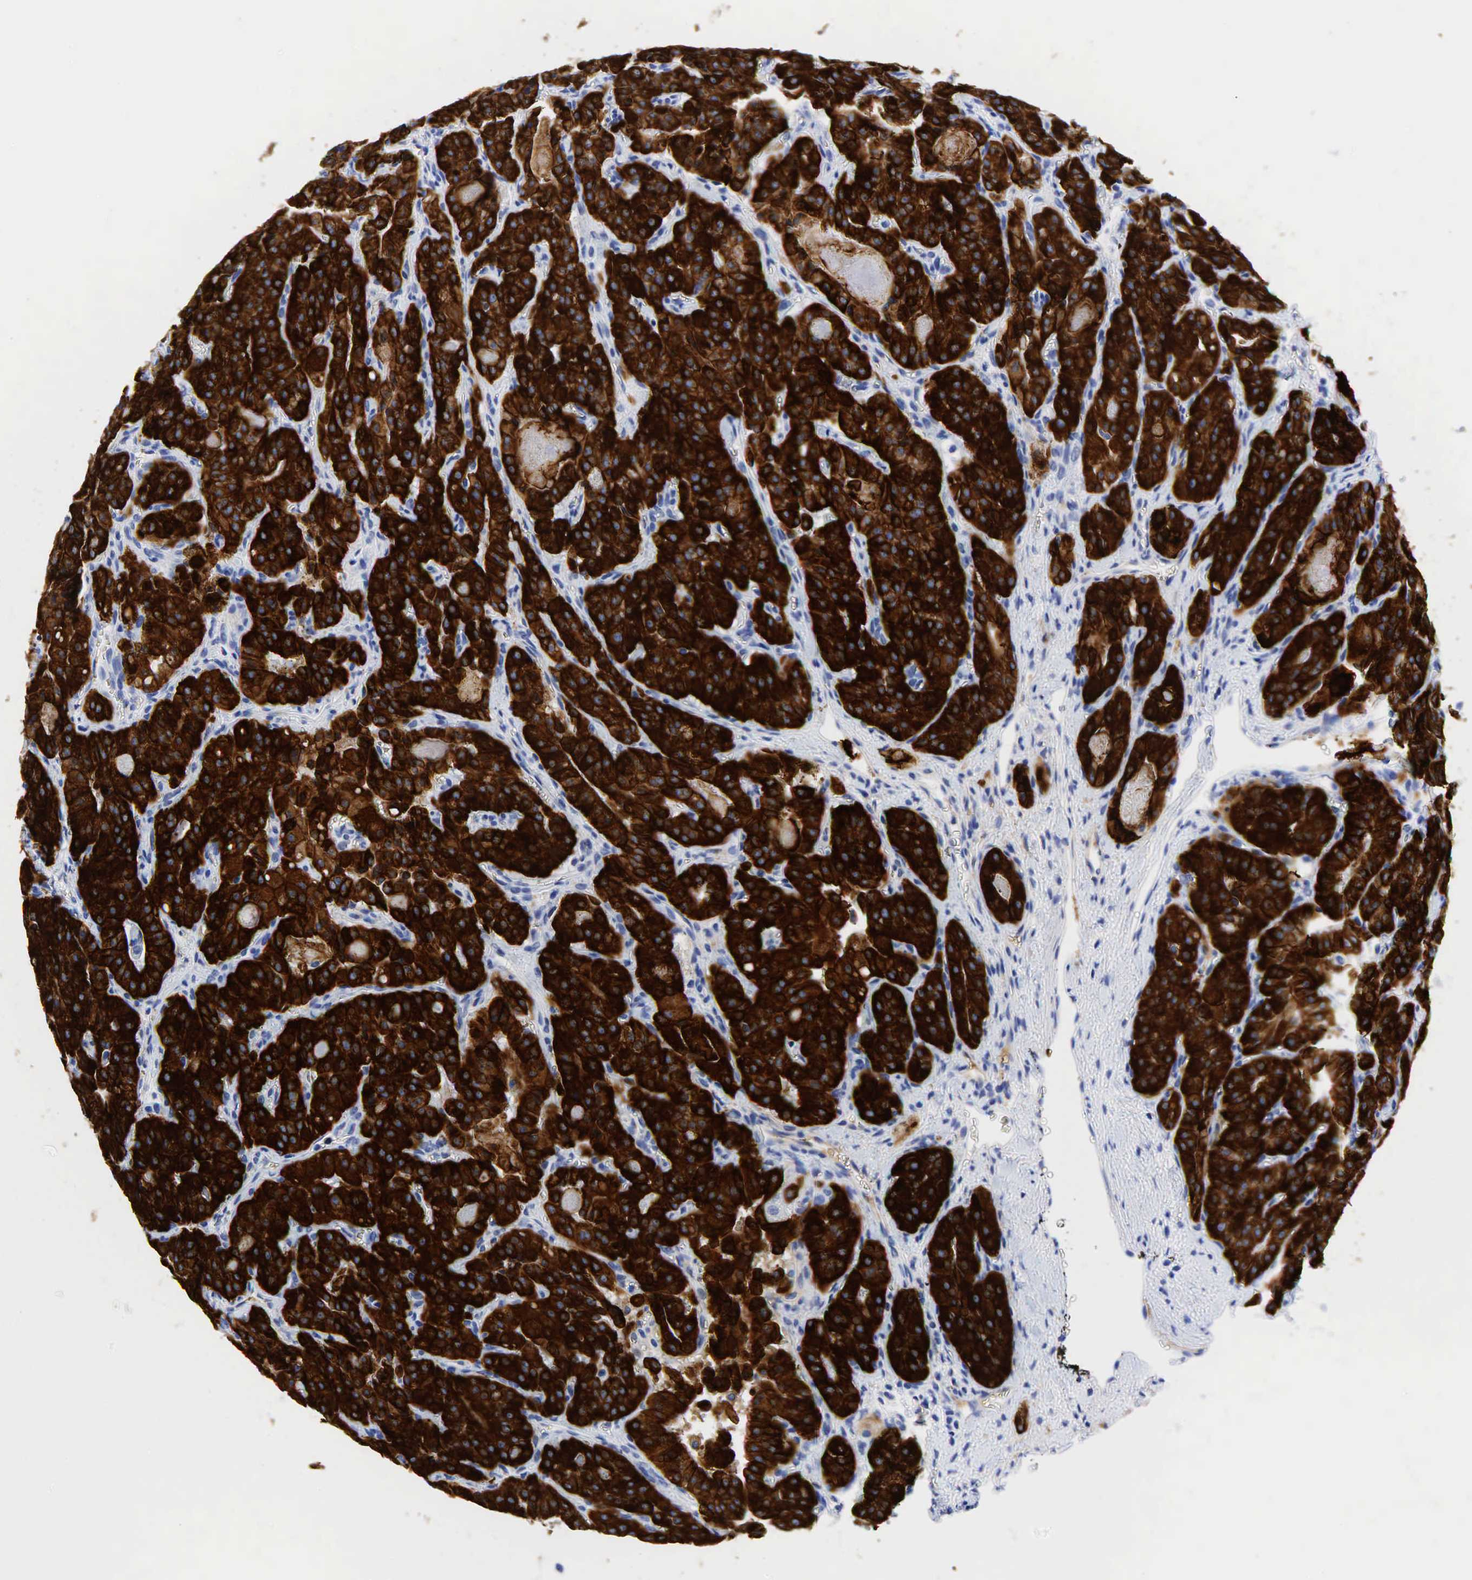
{"staining": {"intensity": "strong", "quantity": ">75%", "location": "cytoplasmic/membranous"}, "tissue": "thyroid cancer", "cell_type": "Tumor cells", "image_type": "cancer", "snomed": [{"axis": "morphology", "description": "Carcinoma, NOS"}, {"axis": "topography", "description": "Thyroid gland"}], "caption": "High-magnification brightfield microscopy of thyroid carcinoma stained with DAB (3,3'-diaminobenzidine) (brown) and counterstained with hematoxylin (blue). tumor cells exhibit strong cytoplasmic/membranous staining is identified in about>75% of cells. The protein of interest is shown in brown color, while the nuclei are stained blue.", "gene": "KRT18", "patient": {"sex": "male", "age": 76}}